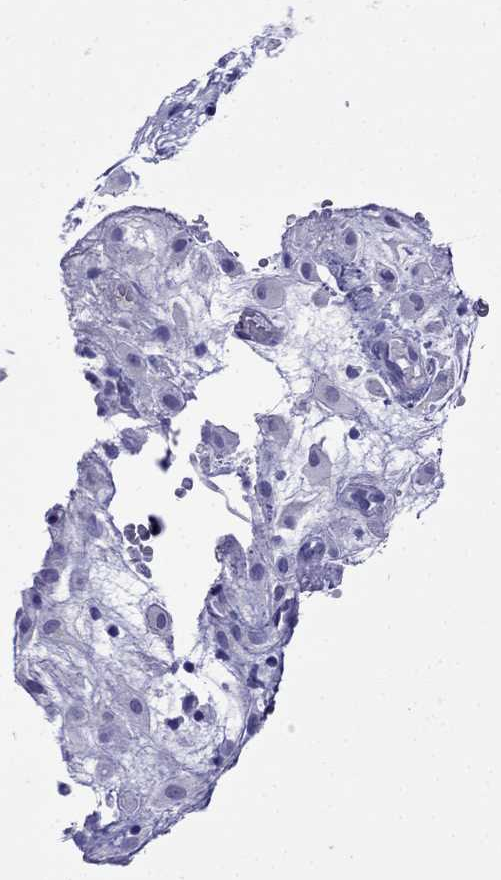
{"staining": {"intensity": "negative", "quantity": "none", "location": "none"}, "tissue": "placenta", "cell_type": "Decidual cells", "image_type": "normal", "snomed": [{"axis": "morphology", "description": "Normal tissue, NOS"}, {"axis": "topography", "description": "Placenta"}], "caption": "Immunohistochemistry of unremarkable placenta shows no positivity in decidual cells. (DAB (3,3'-diaminobenzidine) IHC visualized using brightfield microscopy, high magnification).", "gene": "ARR3", "patient": {"sex": "female", "age": 24}}